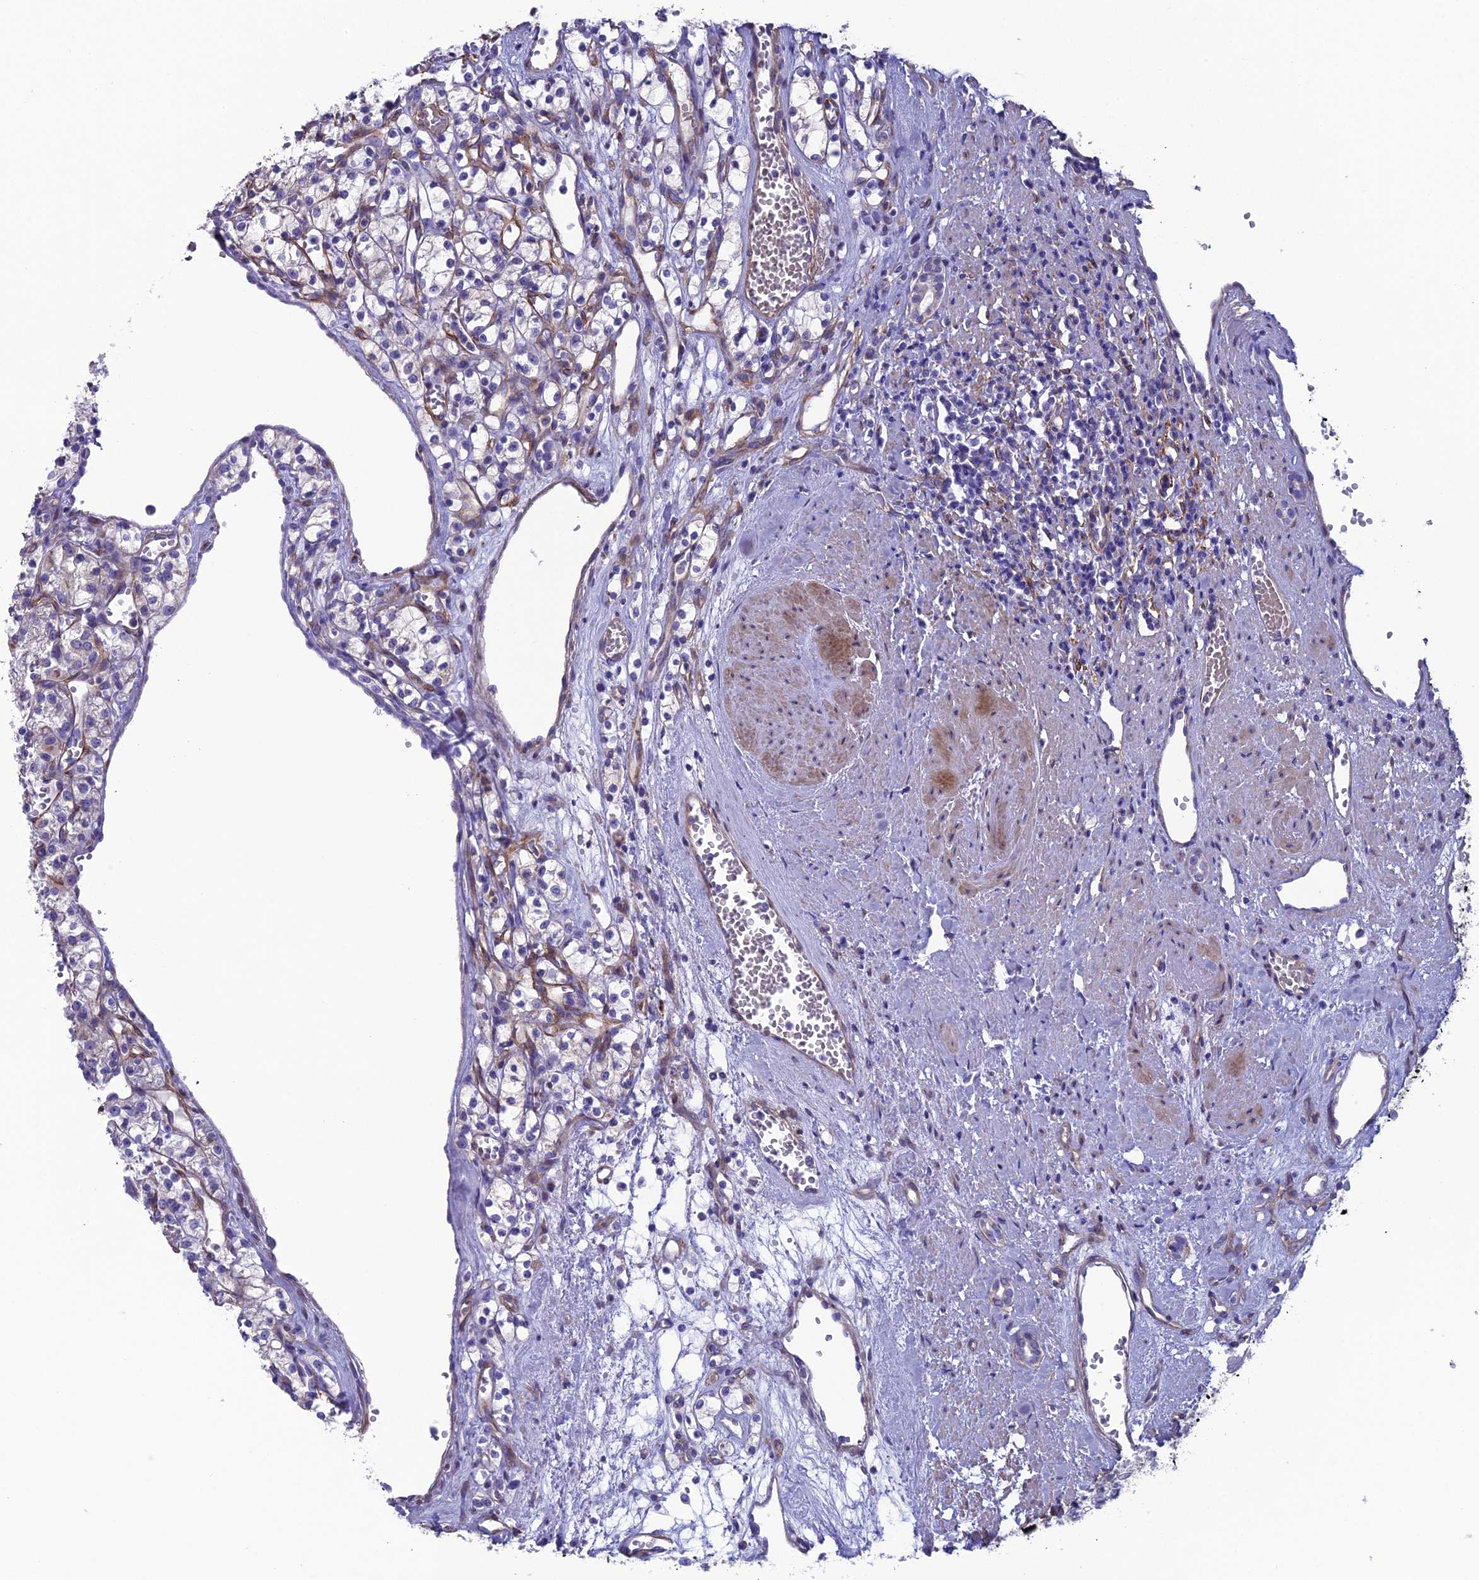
{"staining": {"intensity": "moderate", "quantity": "25%-75%", "location": "cytoplasmic/membranous"}, "tissue": "renal cancer", "cell_type": "Tumor cells", "image_type": "cancer", "snomed": [{"axis": "morphology", "description": "Adenocarcinoma, NOS"}, {"axis": "topography", "description": "Kidney"}], "caption": "Immunohistochemistry micrograph of human renal adenocarcinoma stained for a protein (brown), which shows medium levels of moderate cytoplasmic/membranous staining in approximately 25%-75% of tumor cells.", "gene": "TNS1", "patient": {"sex": "female", "age": 59}}